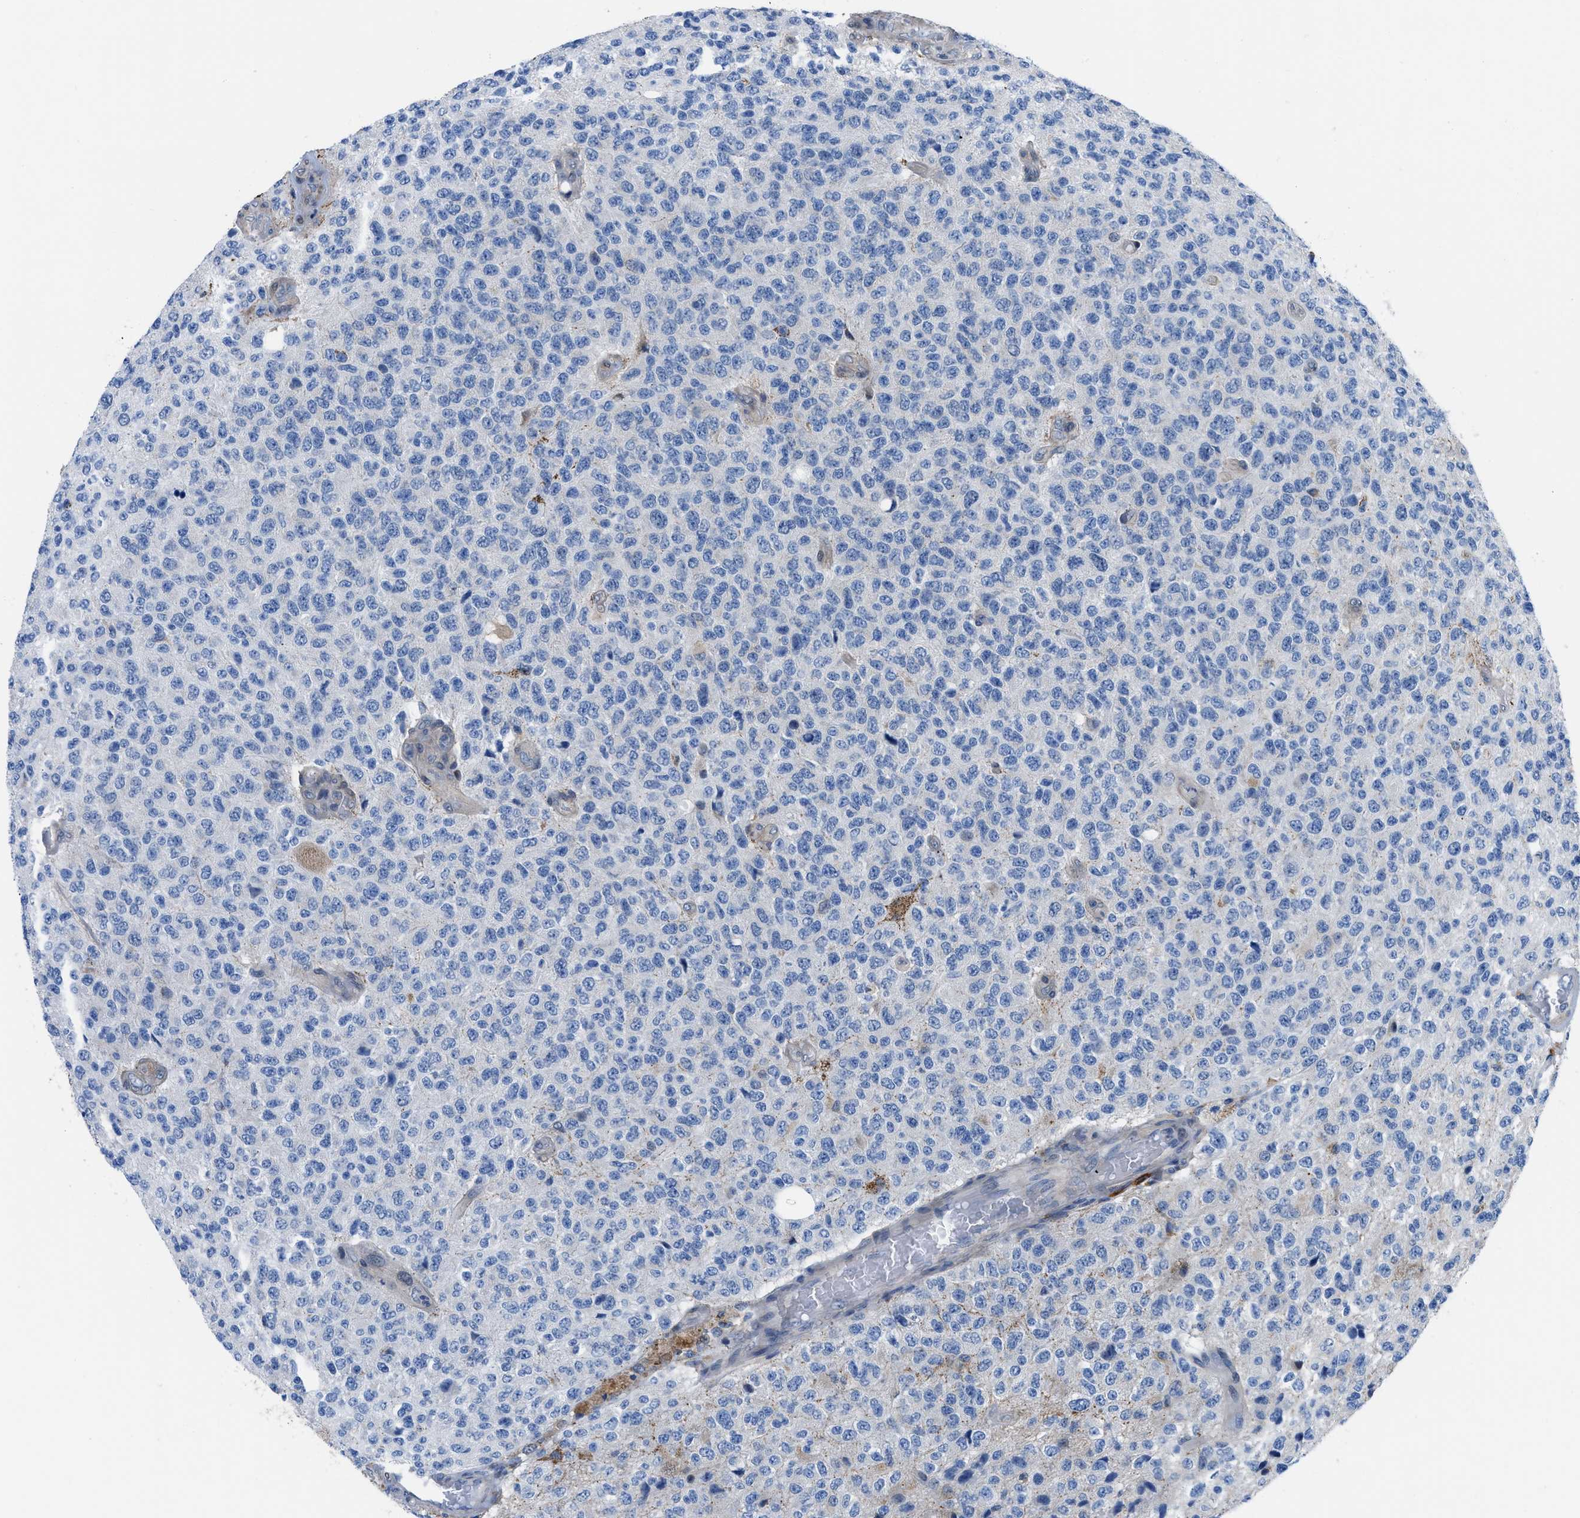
{"staining": {"intensity": "negative", "quantity": "none", "location": "none"}, "tissue": "glioma", "cell_type": "Tumor cells", "image_type": "cancer", "snomed": [{"axis": "morphology", "description": "Glioma, malignant, High grade"}, {"axis": "topography", "description": "pancreas cauda"}], "caption": "IHC micrograph of neoplastic tissue: human glioma stained with DAB reveals no significant protein positivity in tumor cells.", "gene": "TMEM45B", "patient": {"sex": "male", "age": 60}}